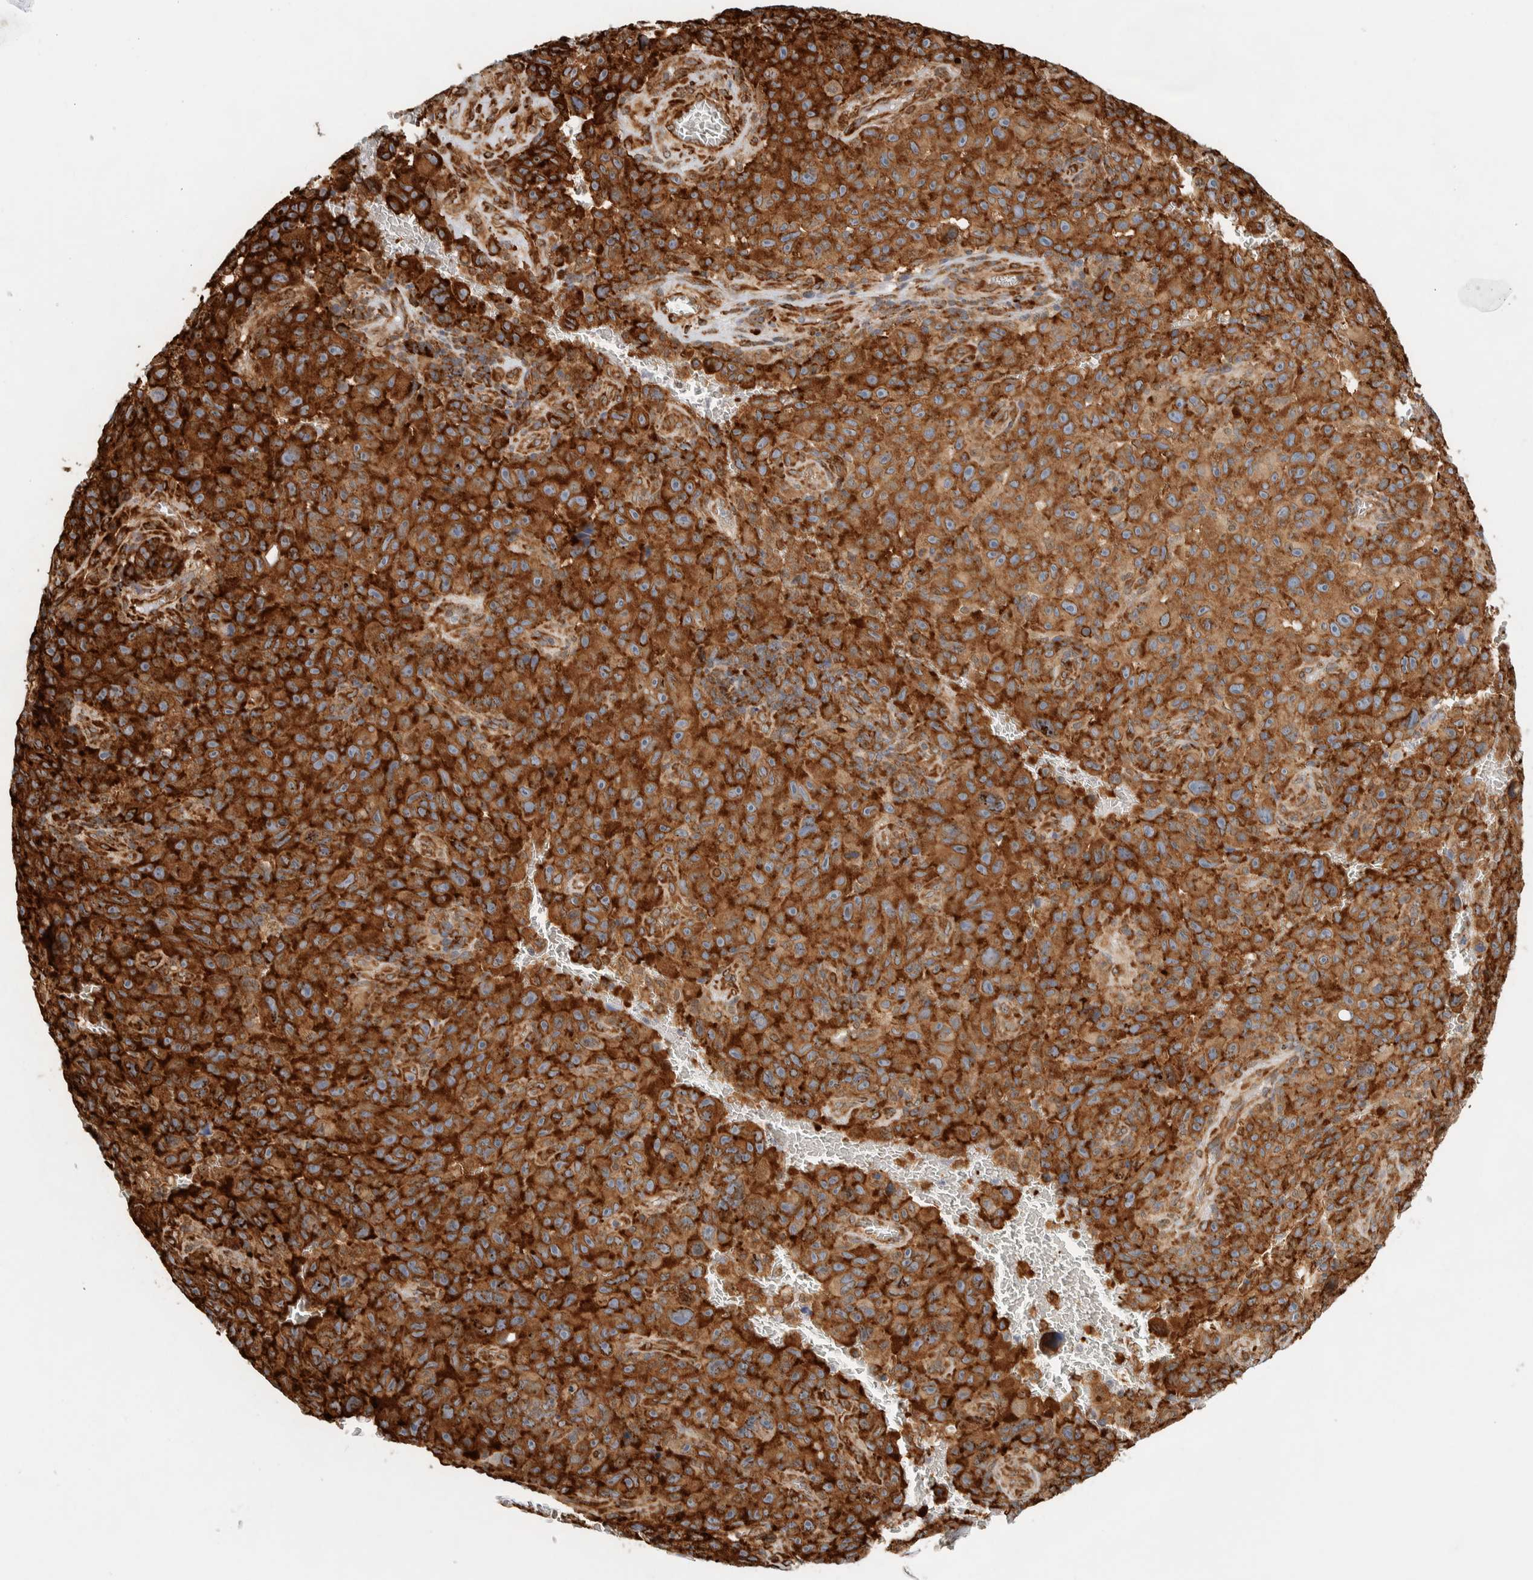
{"staining": {"intensity": "strong", "quantity": ">75%", "location": "cytoplasmic/membranous"}, "tissue": "melanoma", "cell_type": "Tumor cells", "image_type": "cancer", "snomed": [{"axis": "morphology", "description": "Malignant melanoma, NOS"}, {"axis": "topography", "description": "Skin"}], "caption": "Strong cytoplasmic/membranous positivity for a protein is present in about >75% of tumor cells of malignant melanoma using IHC.", "gene": "LLGL2", "patient": {"sex": "female", "age": 82}}